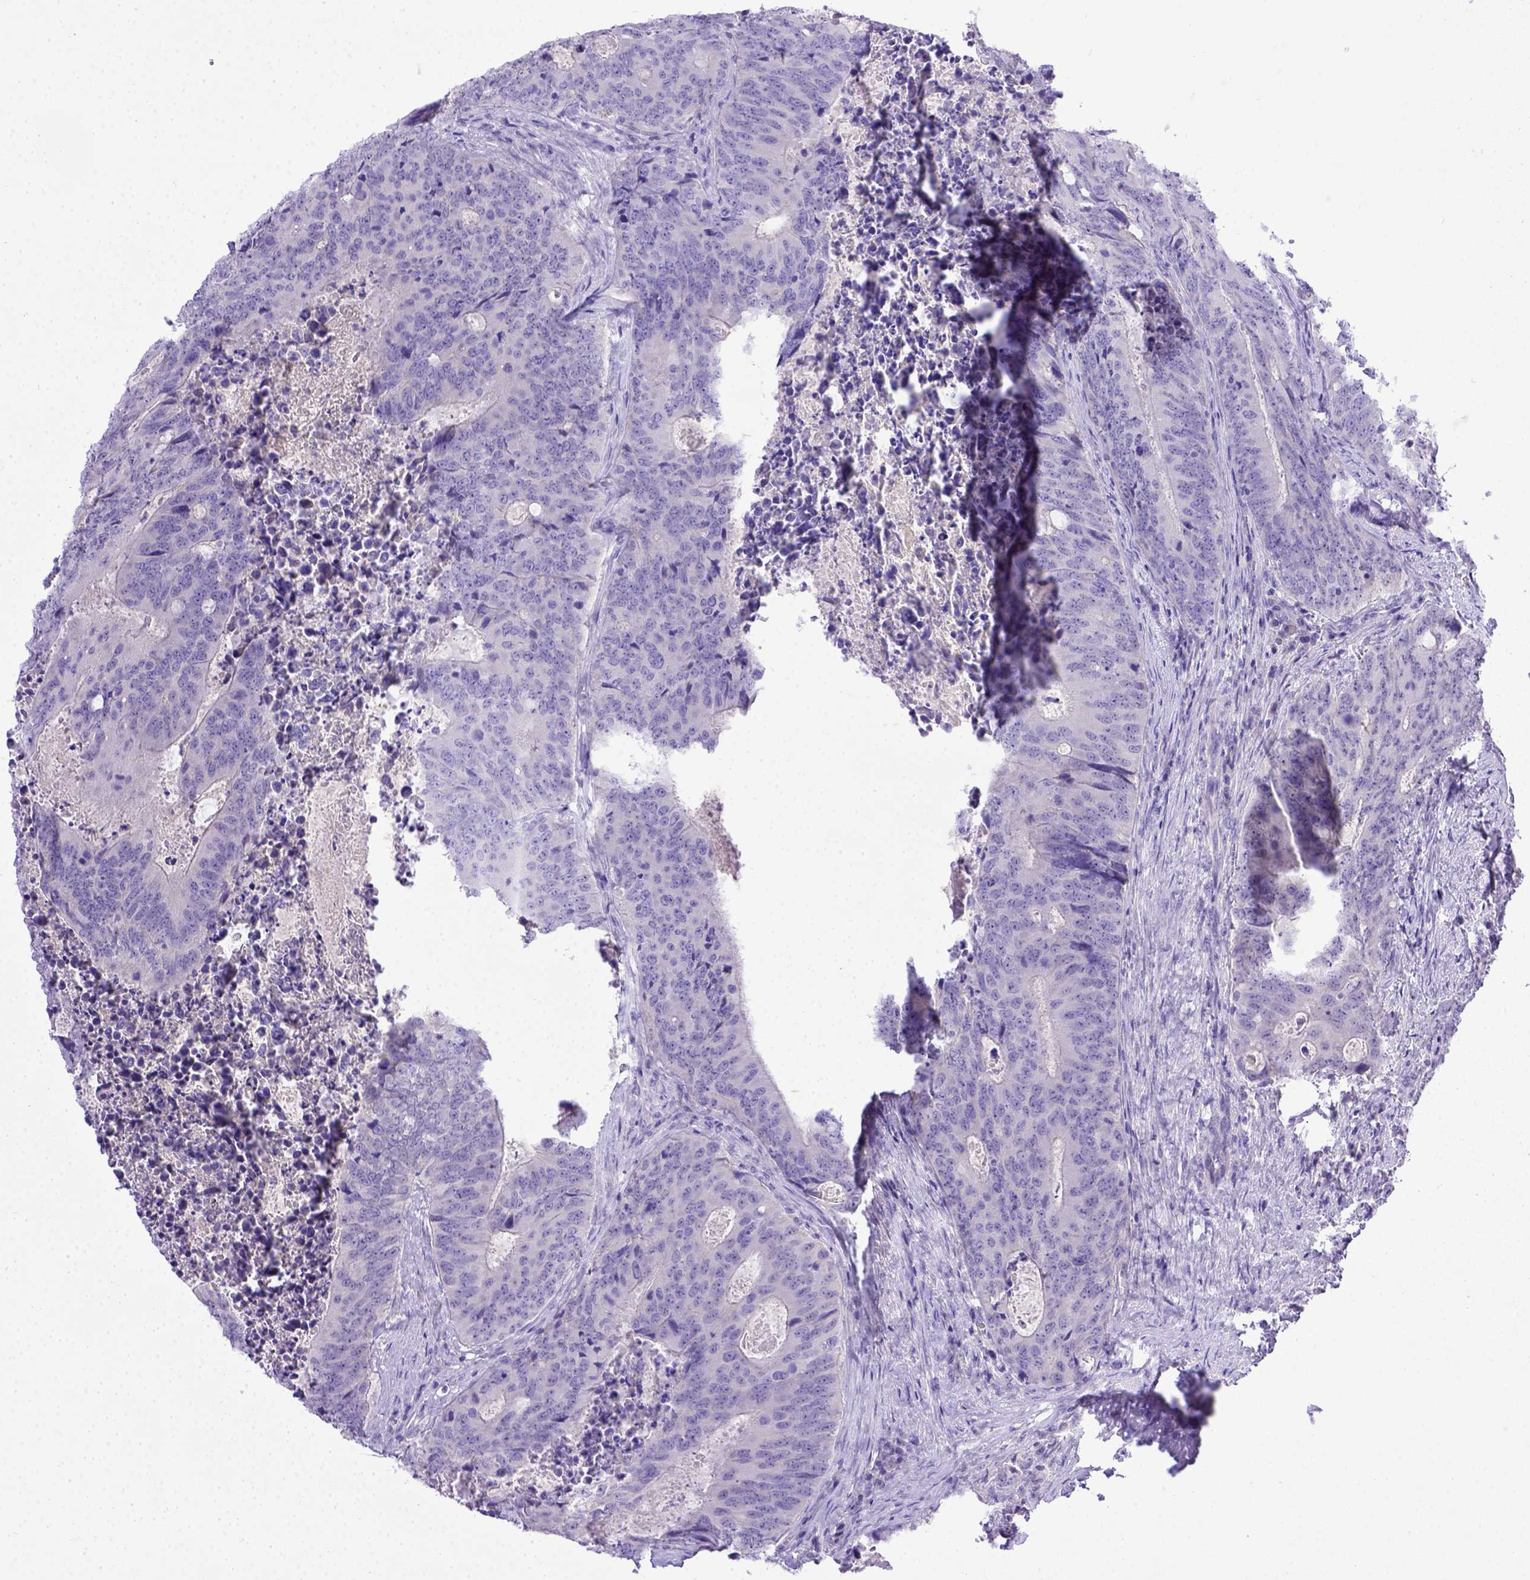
{"staining": {"intensity": "negative", "quantity": "none", "location": "none"}, "tissue": "colorectal cancer", "cell_type": "Tumor cells", "image_type": "cancer", "snomed": [{"axis": "morphology", "description": "Adenocarcinoma, NOS"}, {"axis": "topography", "description": "Colon"}], "caption": "Tumor cells show no significant protein positivity in adenocarcinoma (colorectal).", "gene": "BTN1A1", "patient": {"sex": "male", "age": 67}}